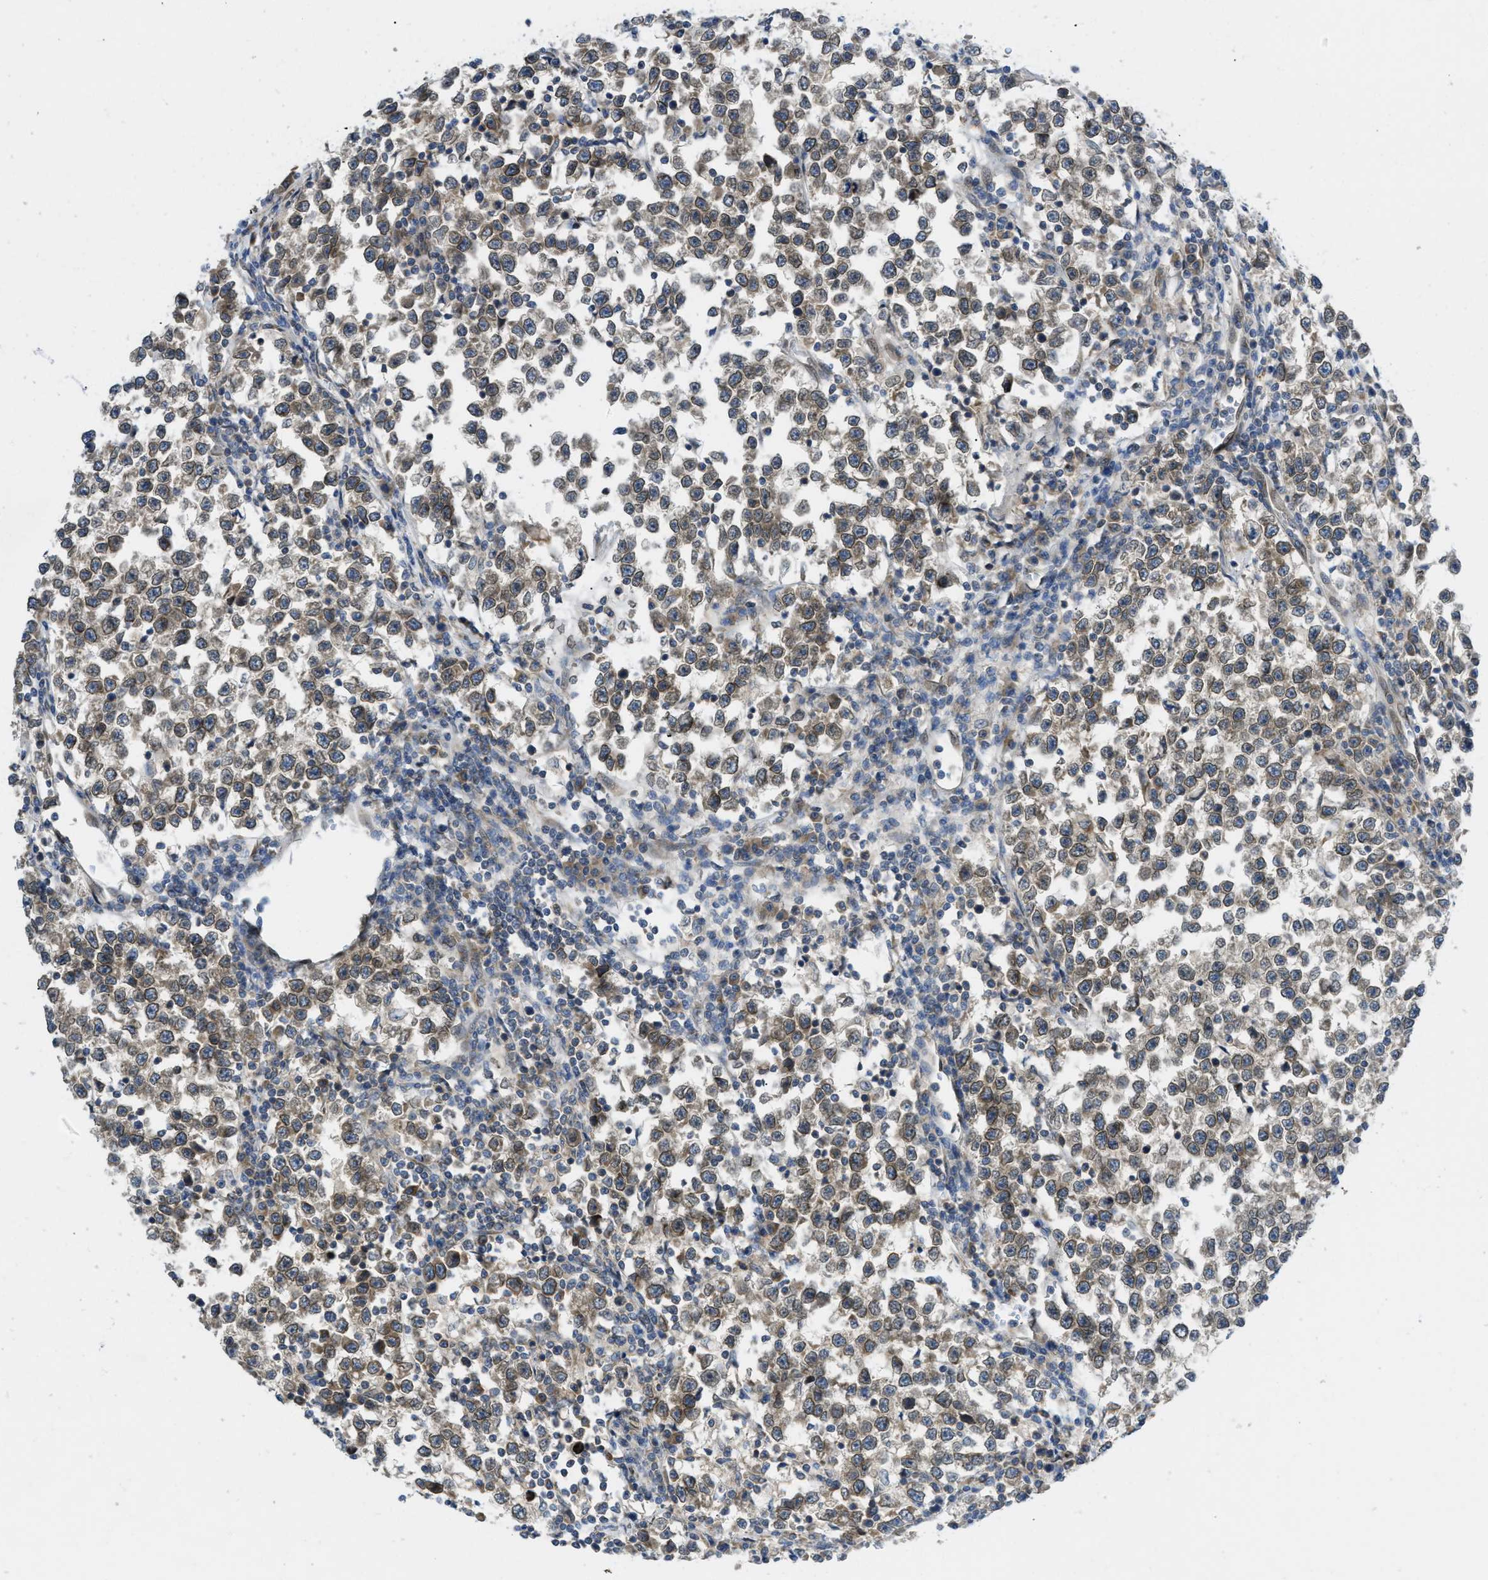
{"staining": {"intensity": "weak", "quantity": ">75%", "location": "cytoplasmic/membranous"}, "tissue": "testis cancer", "cell_type": "Tumor cells", "image_type": "cancer", "snomed": [{"axis": "morphology", "description": "Normal tissue, NOS"}, {"axis": "morphology", "description": "Seminoma, NOS"}, {"axis": "topography", "description": "Testis"}], "caption": "Weak cytoplasmic/membranous expression is identified in approximately >75% of tumor cells in testis seminoma. The protein is stained brown, and the nuclei are stained in blue (DAB IHC with brightfield microscopy, high magnification).", "gene": "EIF2AK3", "patient": {"sex": "male", "age": 43}}